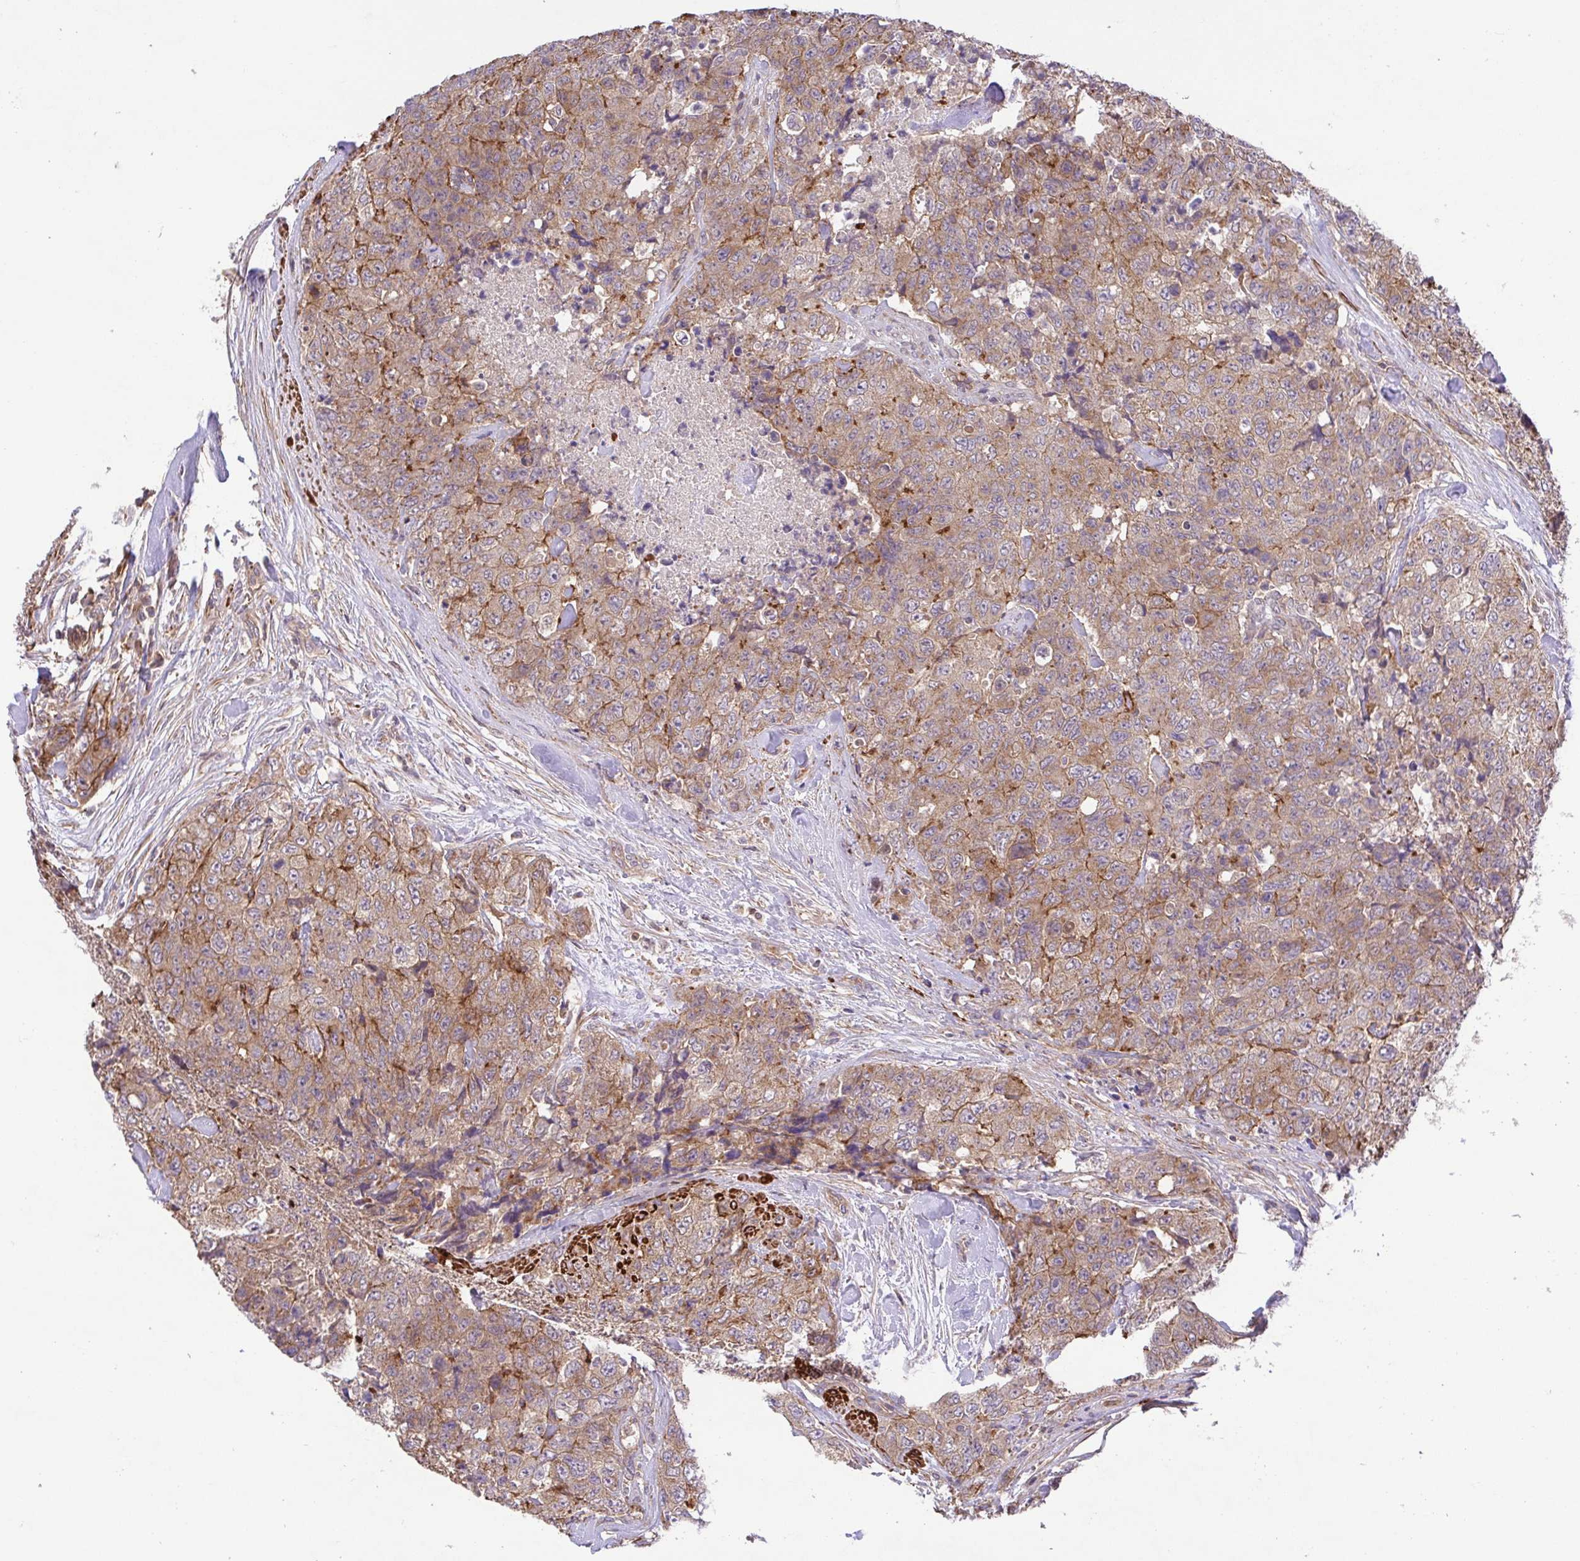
{"staining": {"intensity": "weak", "quantity": ">75%", "location": "cytoplasmic/membranous"}, "tissue": "urothelial cancer", "cell_type": "Tumor cells", "image_type": "cancer", "snomed": [{"axis": "morphology", "description": "Urothelial carcinoma, High grade"}, {"axis": "topography", "description": "Urinary bladder"}], "caption": "Protein expression analysis of human urothelial cancer reveals weak cytoplasmic/membranous expression in approximately >75% of tumor cells.", "gene": "IDE", "patient": {"sex": "female", "age": 78}}